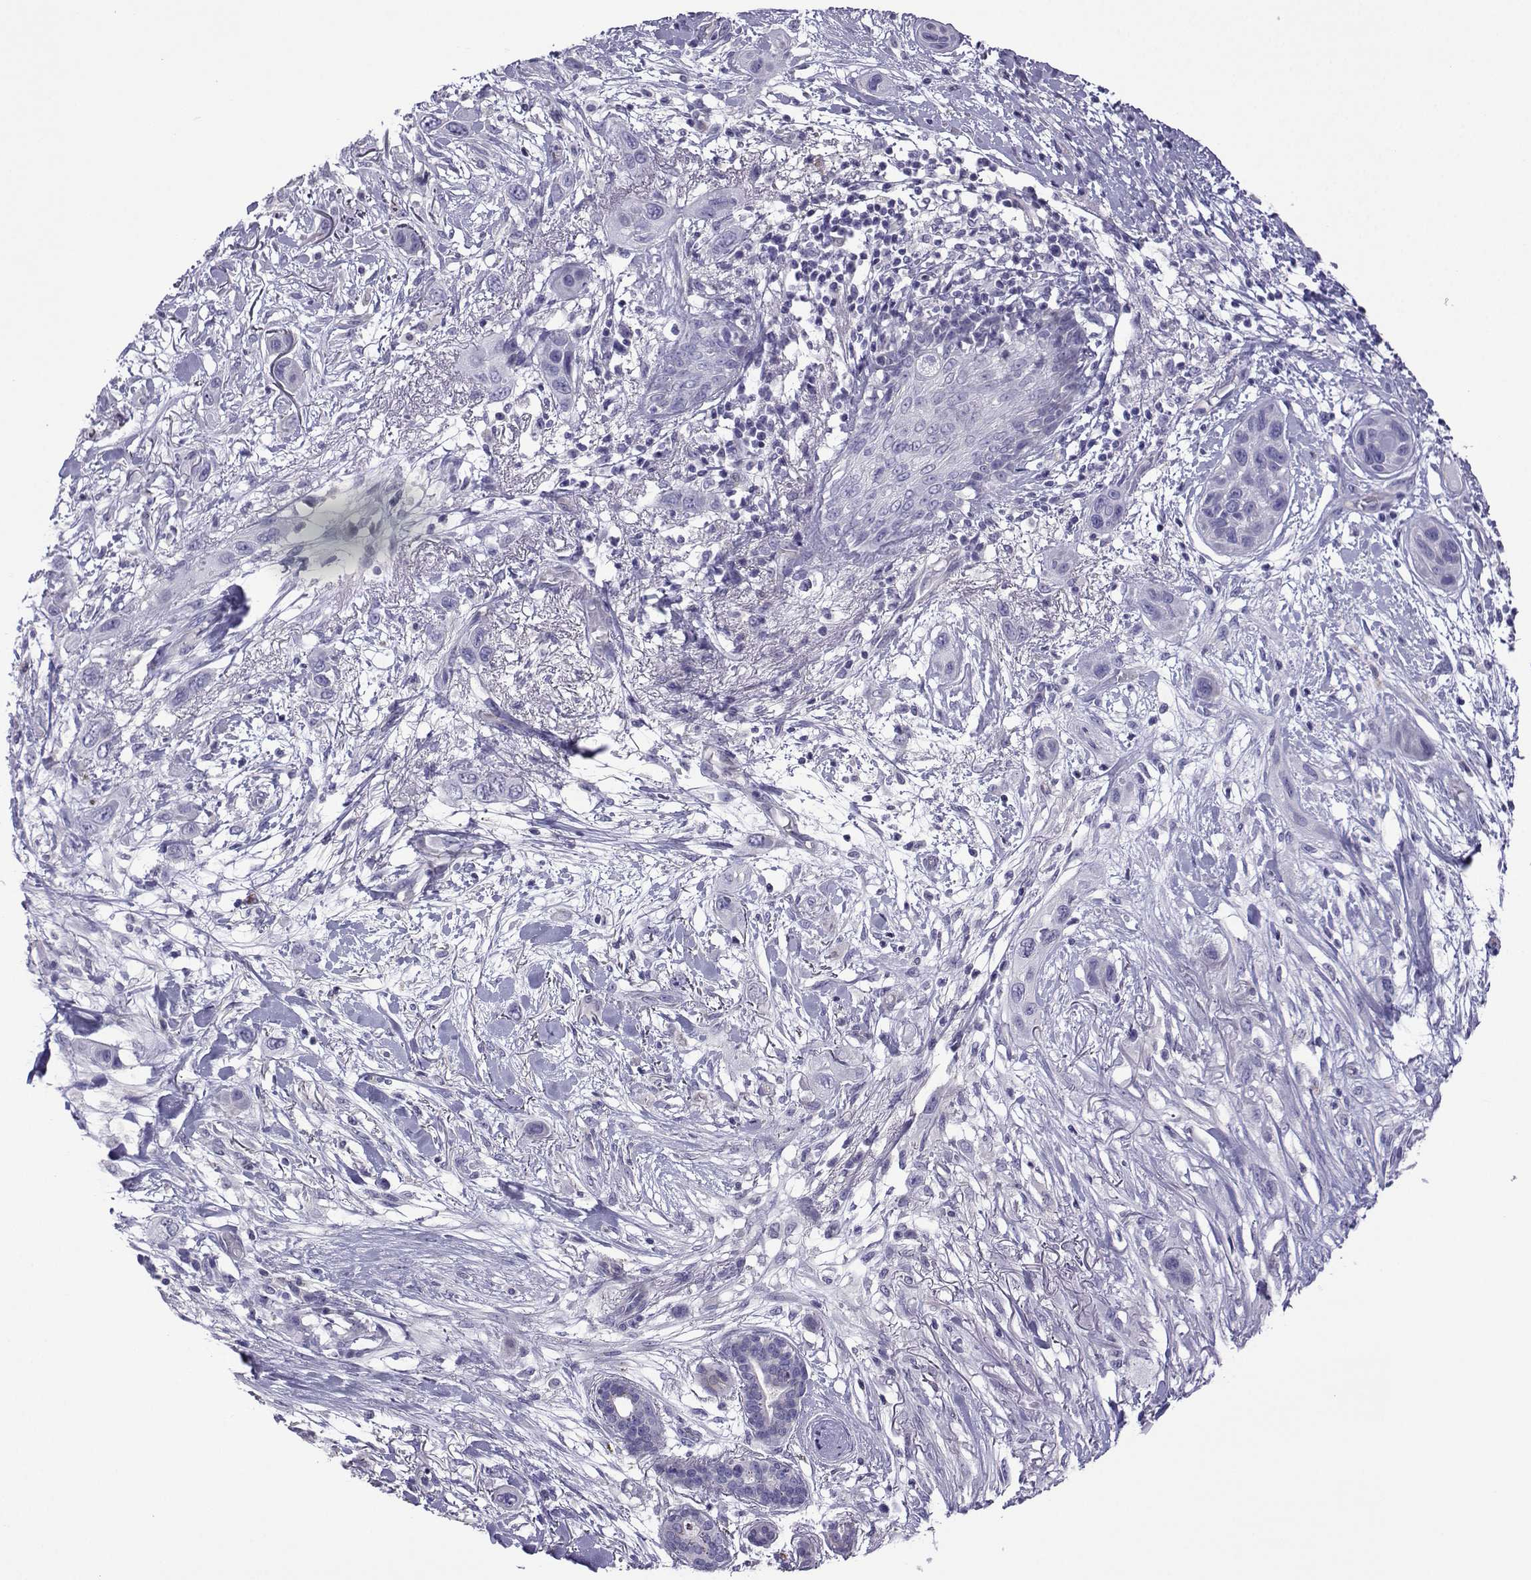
{"staining": {"intensity": "negative", "quantity": "none", "location": "none"}, "tissue": "skin cancer", "cell_type": "Tumor cells", "image_type": "cancer", "snomed": [{"axis": "morphology", "description": "Squamous cell carcinoma, NOS"}, {"axis": "topography", "description": "Skin"}], "caption": "There is no significant expression in tumor cells of squamous cell carcinoma (skin). Nuclei are stained in blue.", "gene": "CFAP70", "patient": {"sex": "male", "age": 79}}